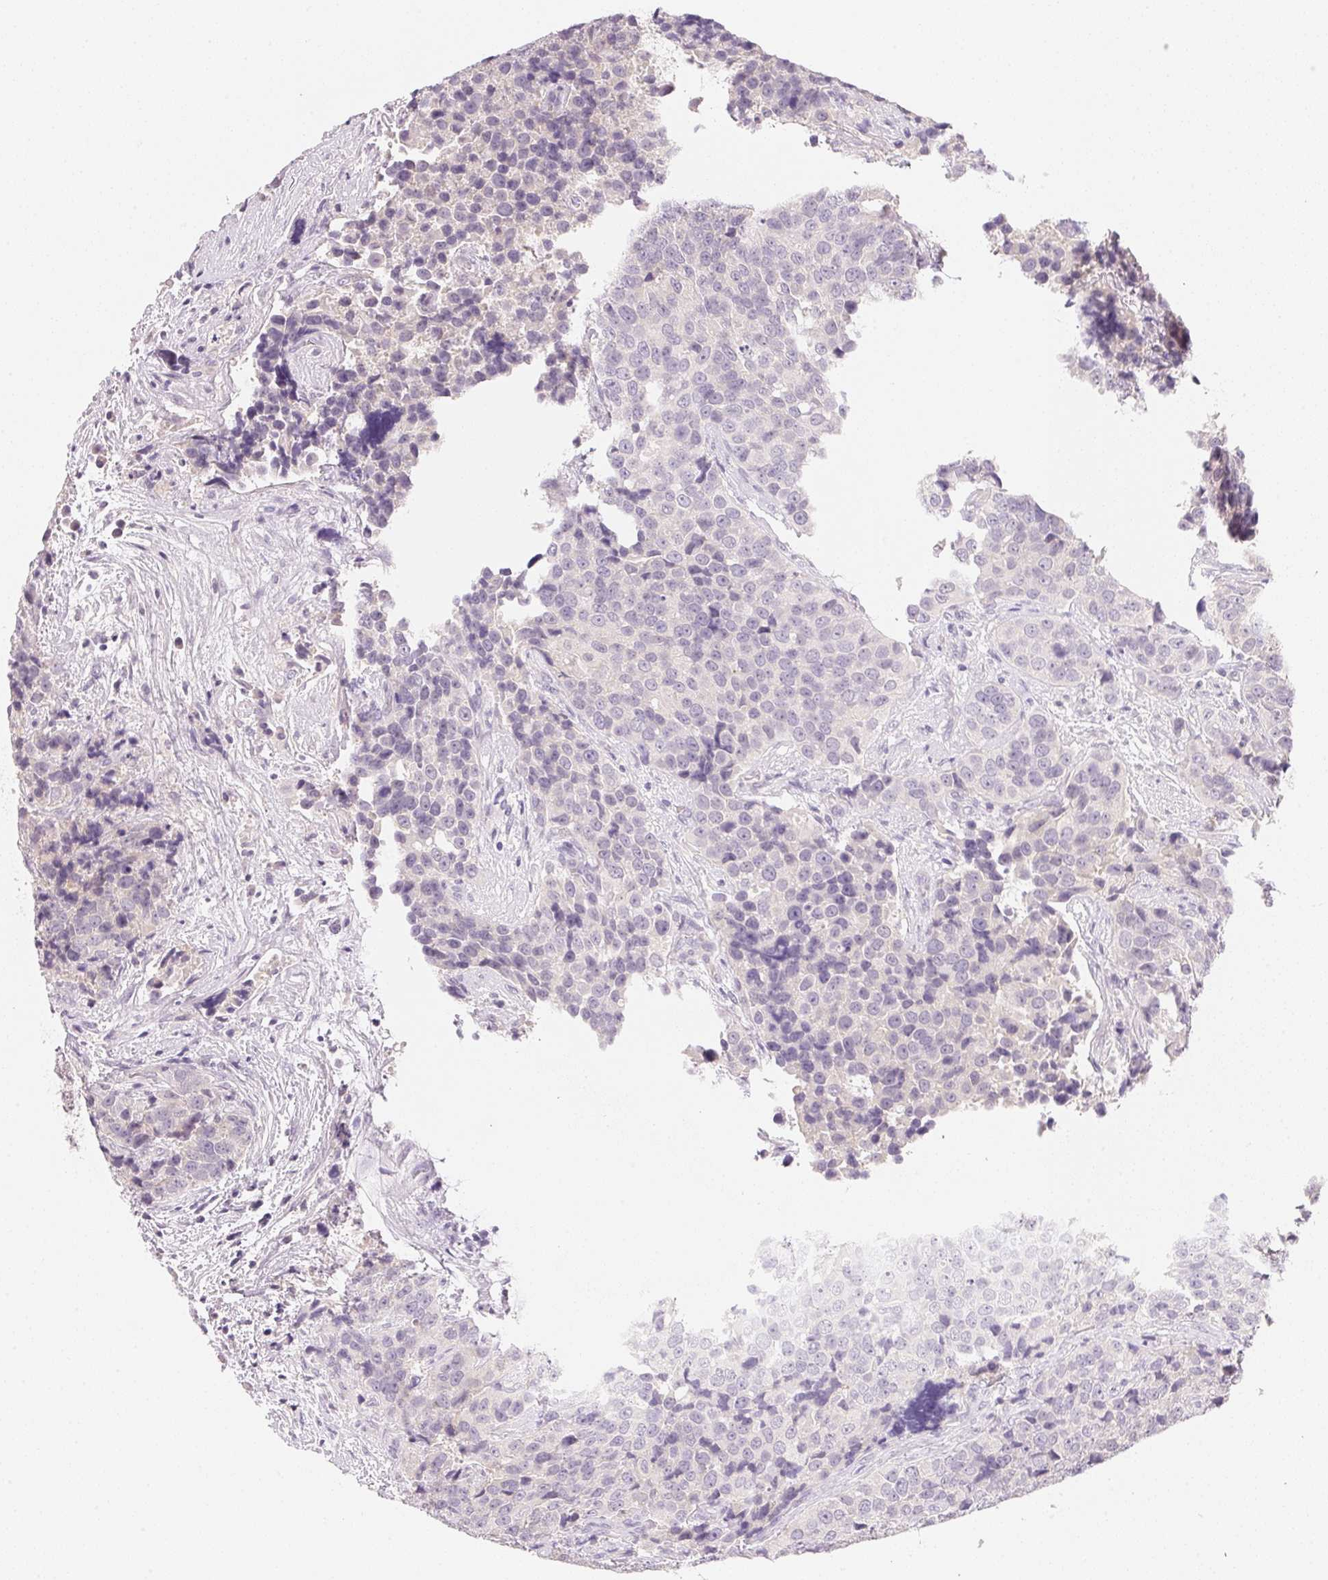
{"staining": {"intensity": "negative", "quantity": "none", "location": "none"}, "tissue": "urothelial cancer", "cell_type": "Tumor cells", "image_type": "cancer", "snomed": [{"axis": "morphology", "description": "Urothelial carcinoma, NOS"}, {"axis": "topography", "description": "Urinary bladder"}], "caption": "Tumor cells are negative for protein expression in human urothelial cancer.", "gene": "MCOLN3", "patient": {"sex": "male", "age": 52}}